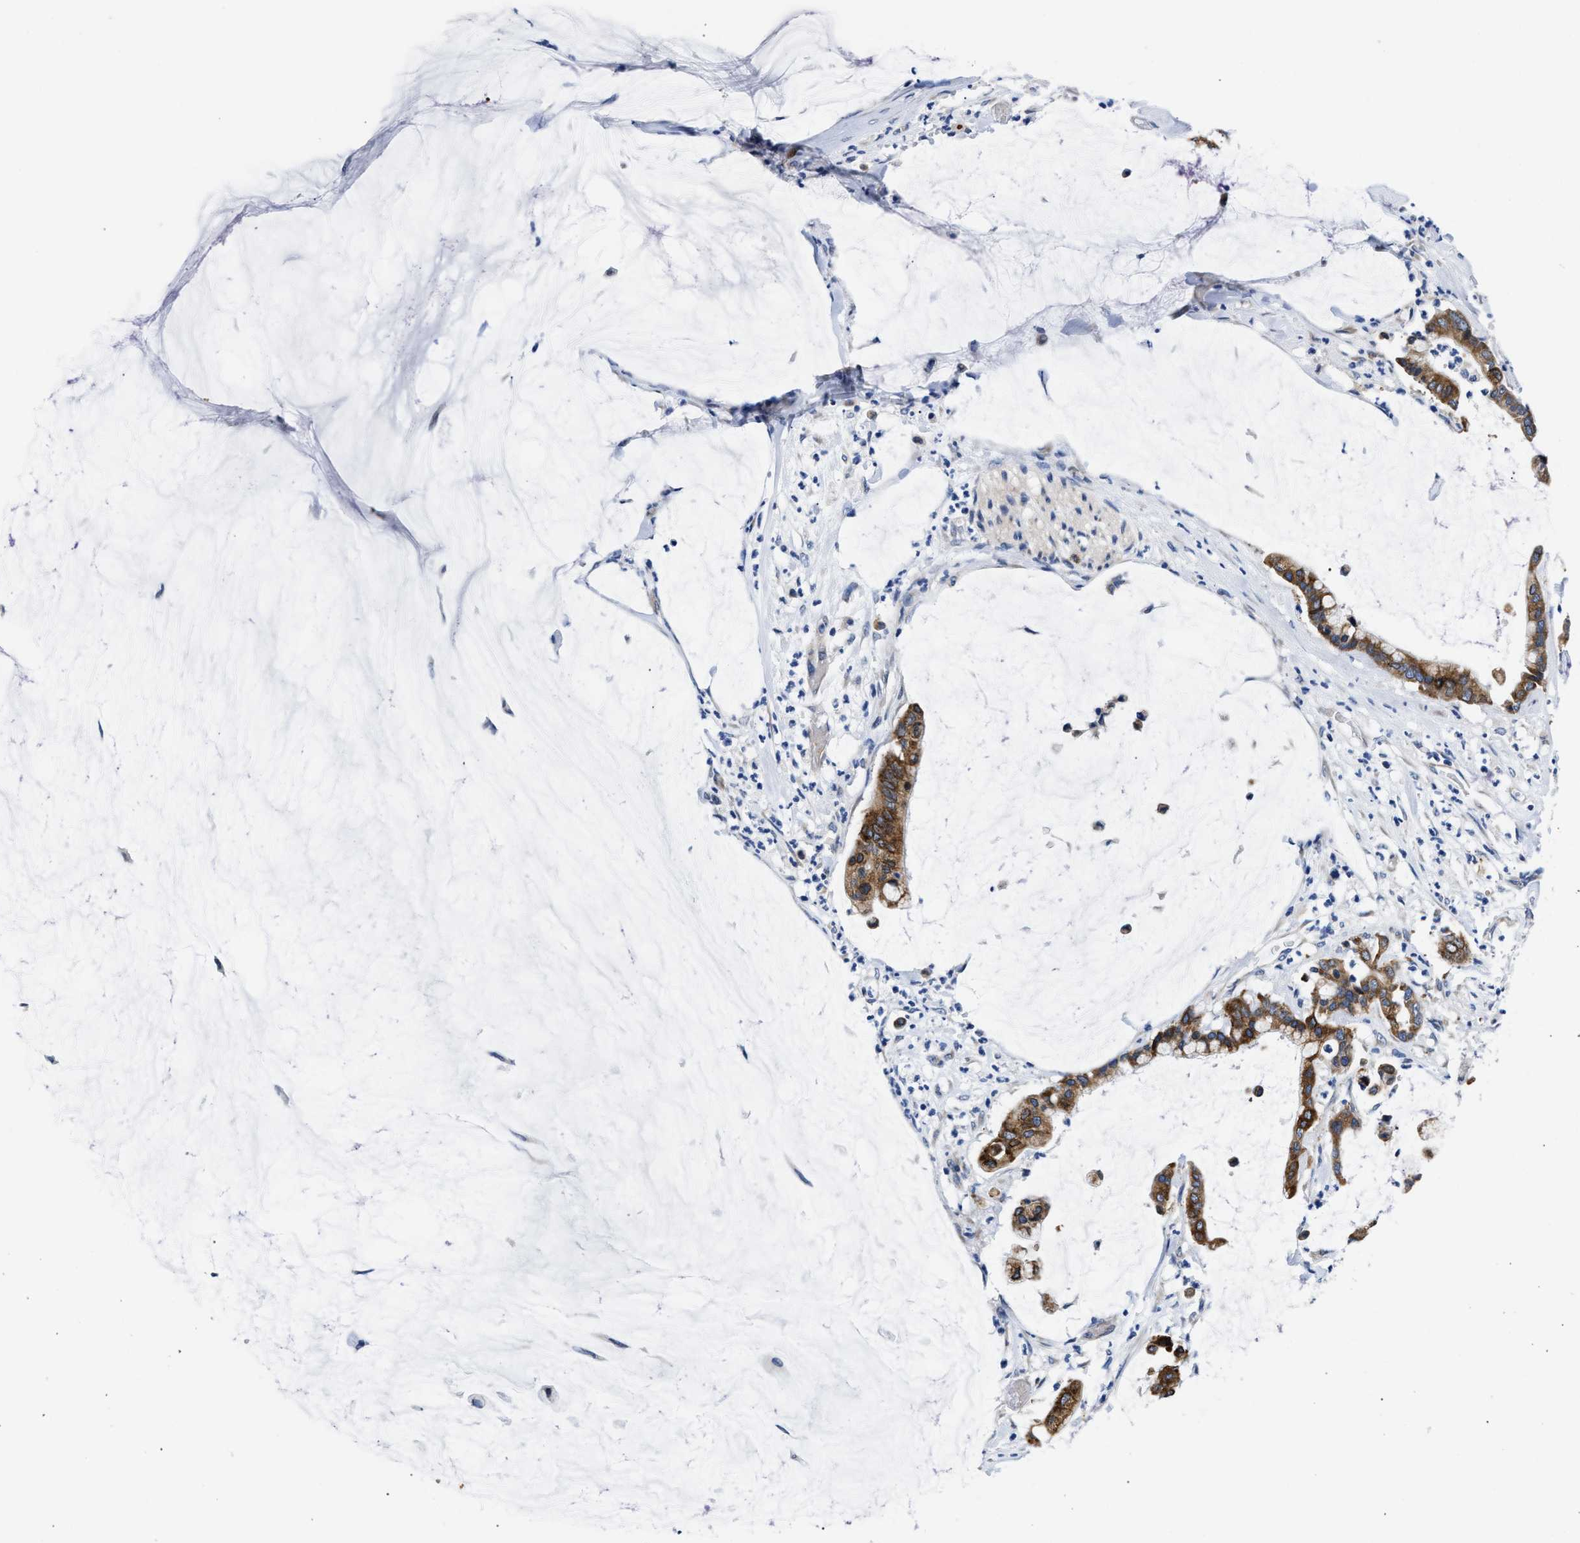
{"staining": {"intensity": "strong", "quantity": ">75%", "location": "cytoplasmic/membranous"}, "tissue": "pancreatic cancer", "cell_type": "Tumor cells", "image_type": "cancer", "snomed": [{"axis": "morphology", "description": "Adenocarcinoma, NOS"}, {"axis": "topography", "description": "Pancreas"}], "caption": "Tumor cells display high levels of strong cytoplasmic/membranous expression in about >75% of cells in human adenocarcinoma (pancreatic).", "gene": "RINT1", "patient": {"sex": "male", "age": 41}}